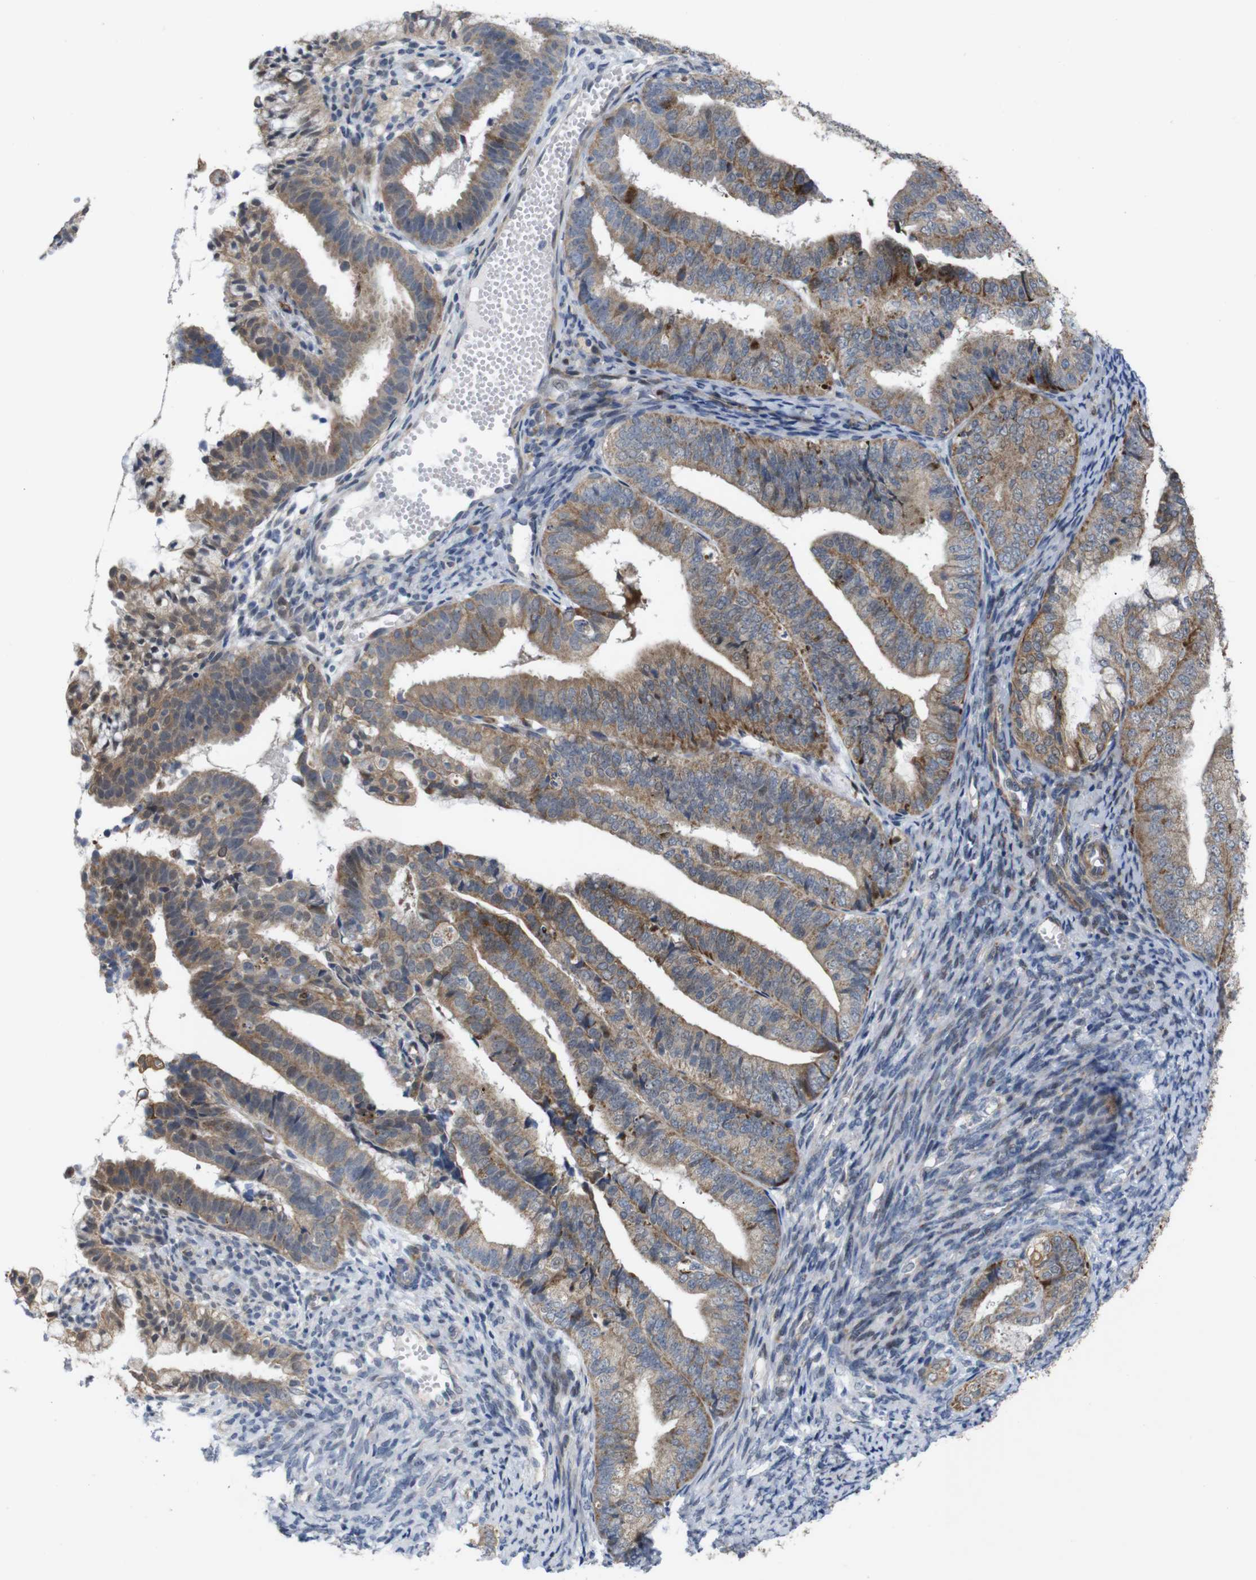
{"staining": {"intensity": "moderate", "quantity": ">75%", "location": "cytoplasmic/membranous"}, "tissue": "endometrial cancer", "cell_type": "Tumor cells", "image_type": "cancer", "snomed": [{"axis": "morphology", "description": "Adenocarcinoma, NOS"}, {"axis": "topography", "description": "Endometrium"}], "caption": "Tumor cells demonstrate medium levels of moderate cytoplasmic/membranous positivity in approximately >75% of cells in human endometrial adenocarcinoma.", "gene": "ATP7B", "patient": {"sex": "female", "age": 63}}